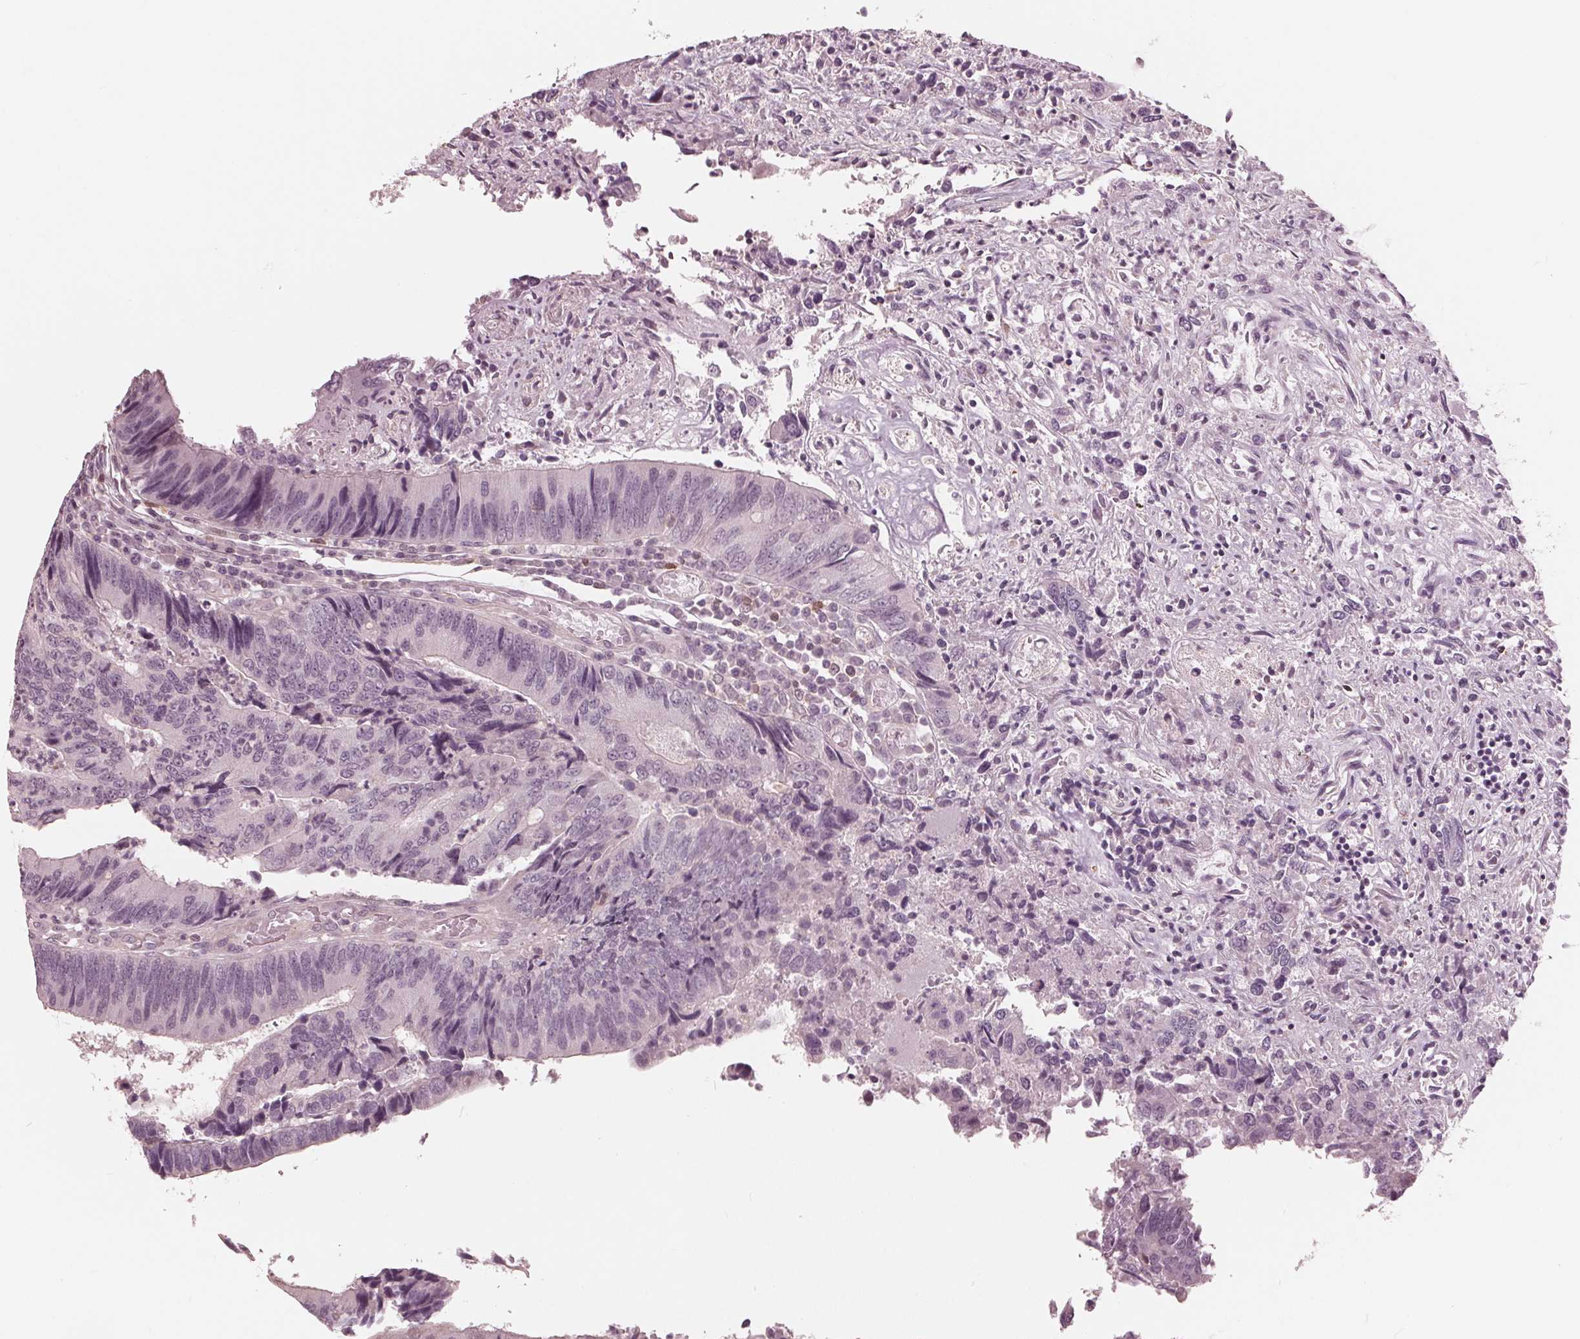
{"staining": {"intensity": "negative", "quantity": "none", "location": "none"}, "tissue": "colorectal cancer", "cell_type": "Tumor cells", "image_type": "cancer", "snomed": [{"axis": "morphology", "description": "Adenocarcinoma, NOS"}, {"axis": "topography", "description": "Colon"}], "caption": "An immunohistochemistry micrograph of colorectal adenocarcinoma is shown. There is no staining in tumor cells of colorectal adenocarcinoma.", "gene": "ING3", "patient": {"sex": "female", "age": 67}}